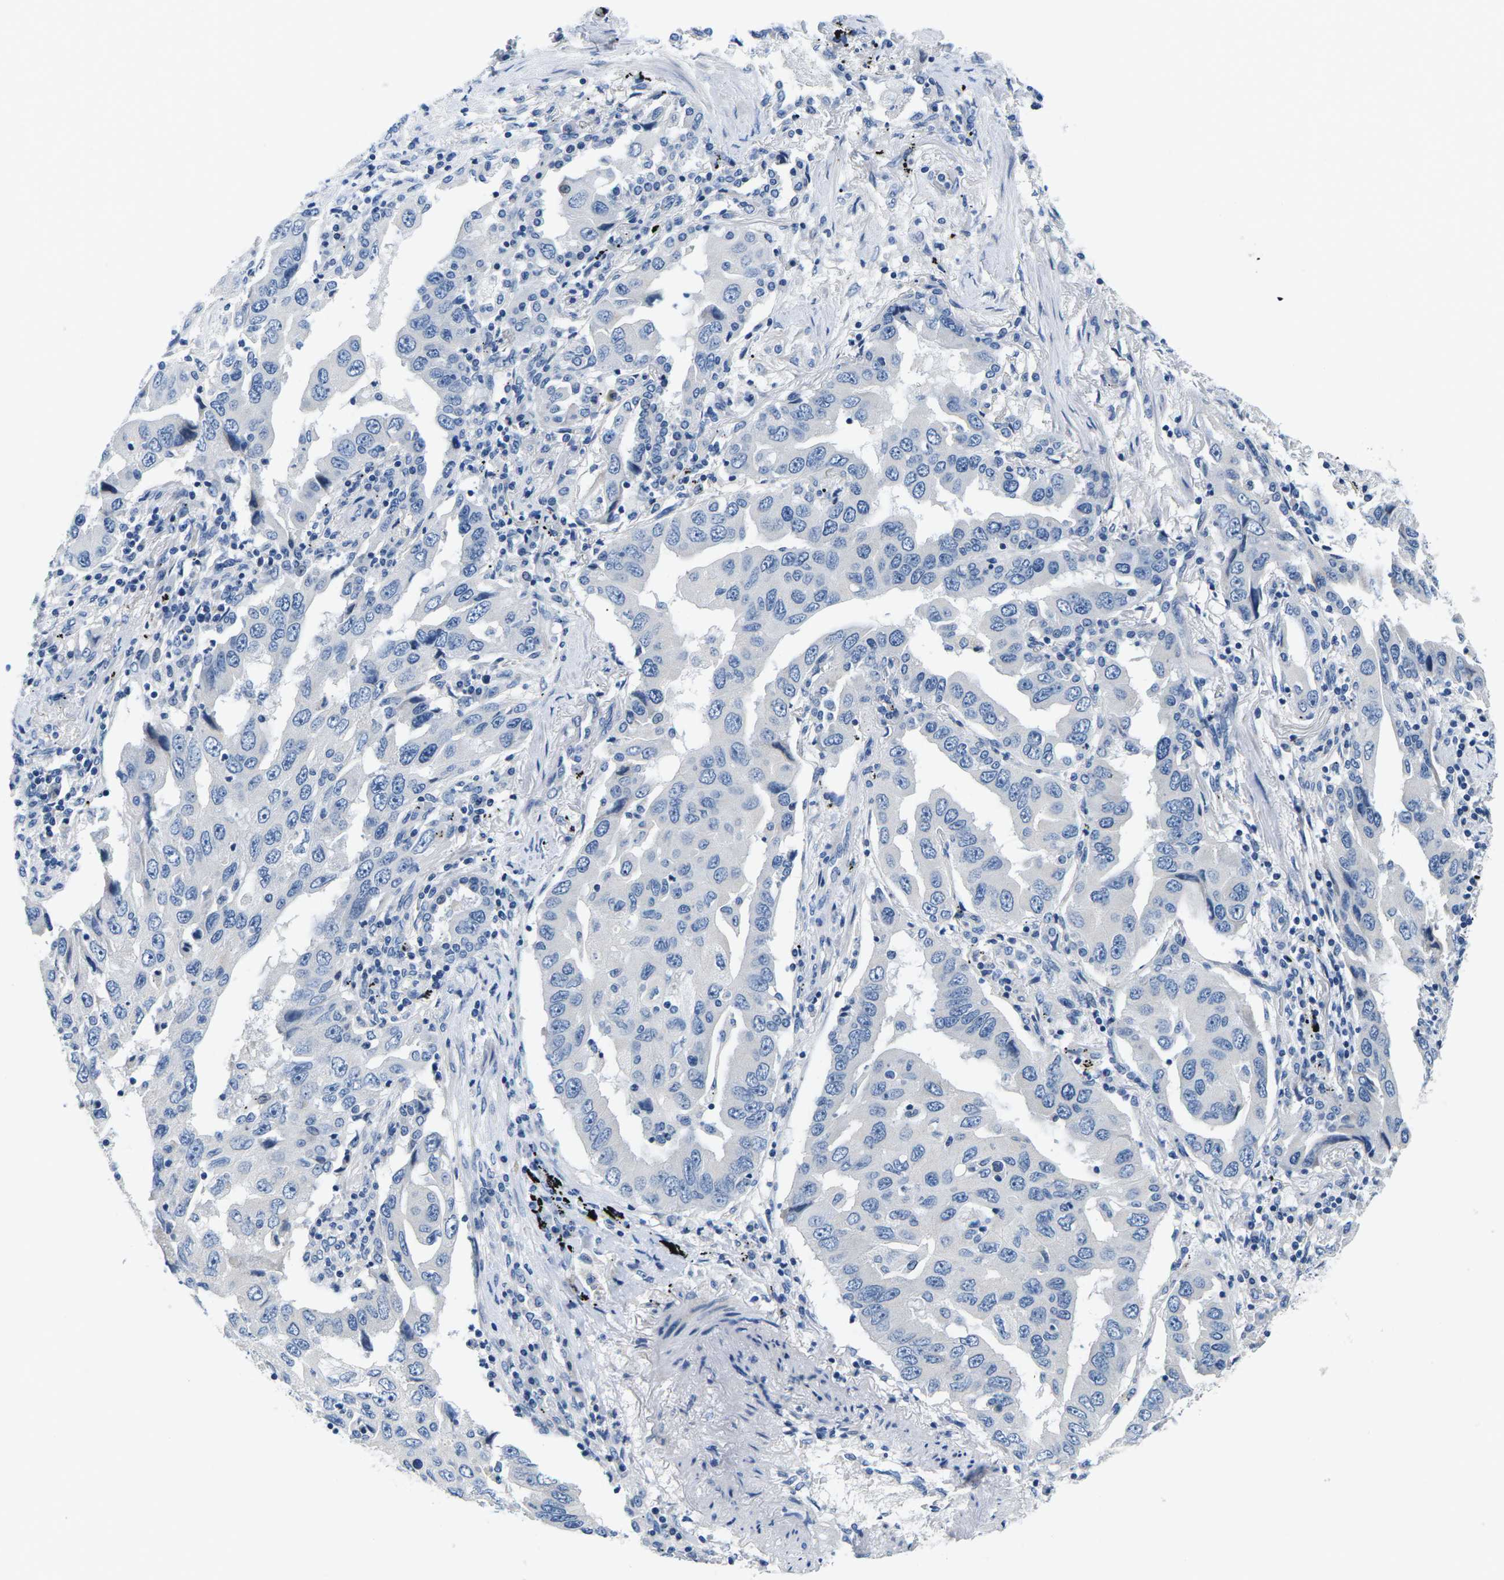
{"staining": {"intensity": "negative", "quantity": "none", "location": "none"}, "tissue": "lung cancer", "cell_type": "Tumor cells", "image_type": "cancer", "snomed": [{"axis": "morphology", "description": "Adenocarcinoma, NOS"}, {"axis": "topography", "description": "Lung"}], "caption": "DAB immunohistochemical staining of human lung cancer (adenocarcinoma) reveals no significant expression in tumor cells.", "gene": "TSPAN2", "patient": {"sex": "female", "age": 65}}